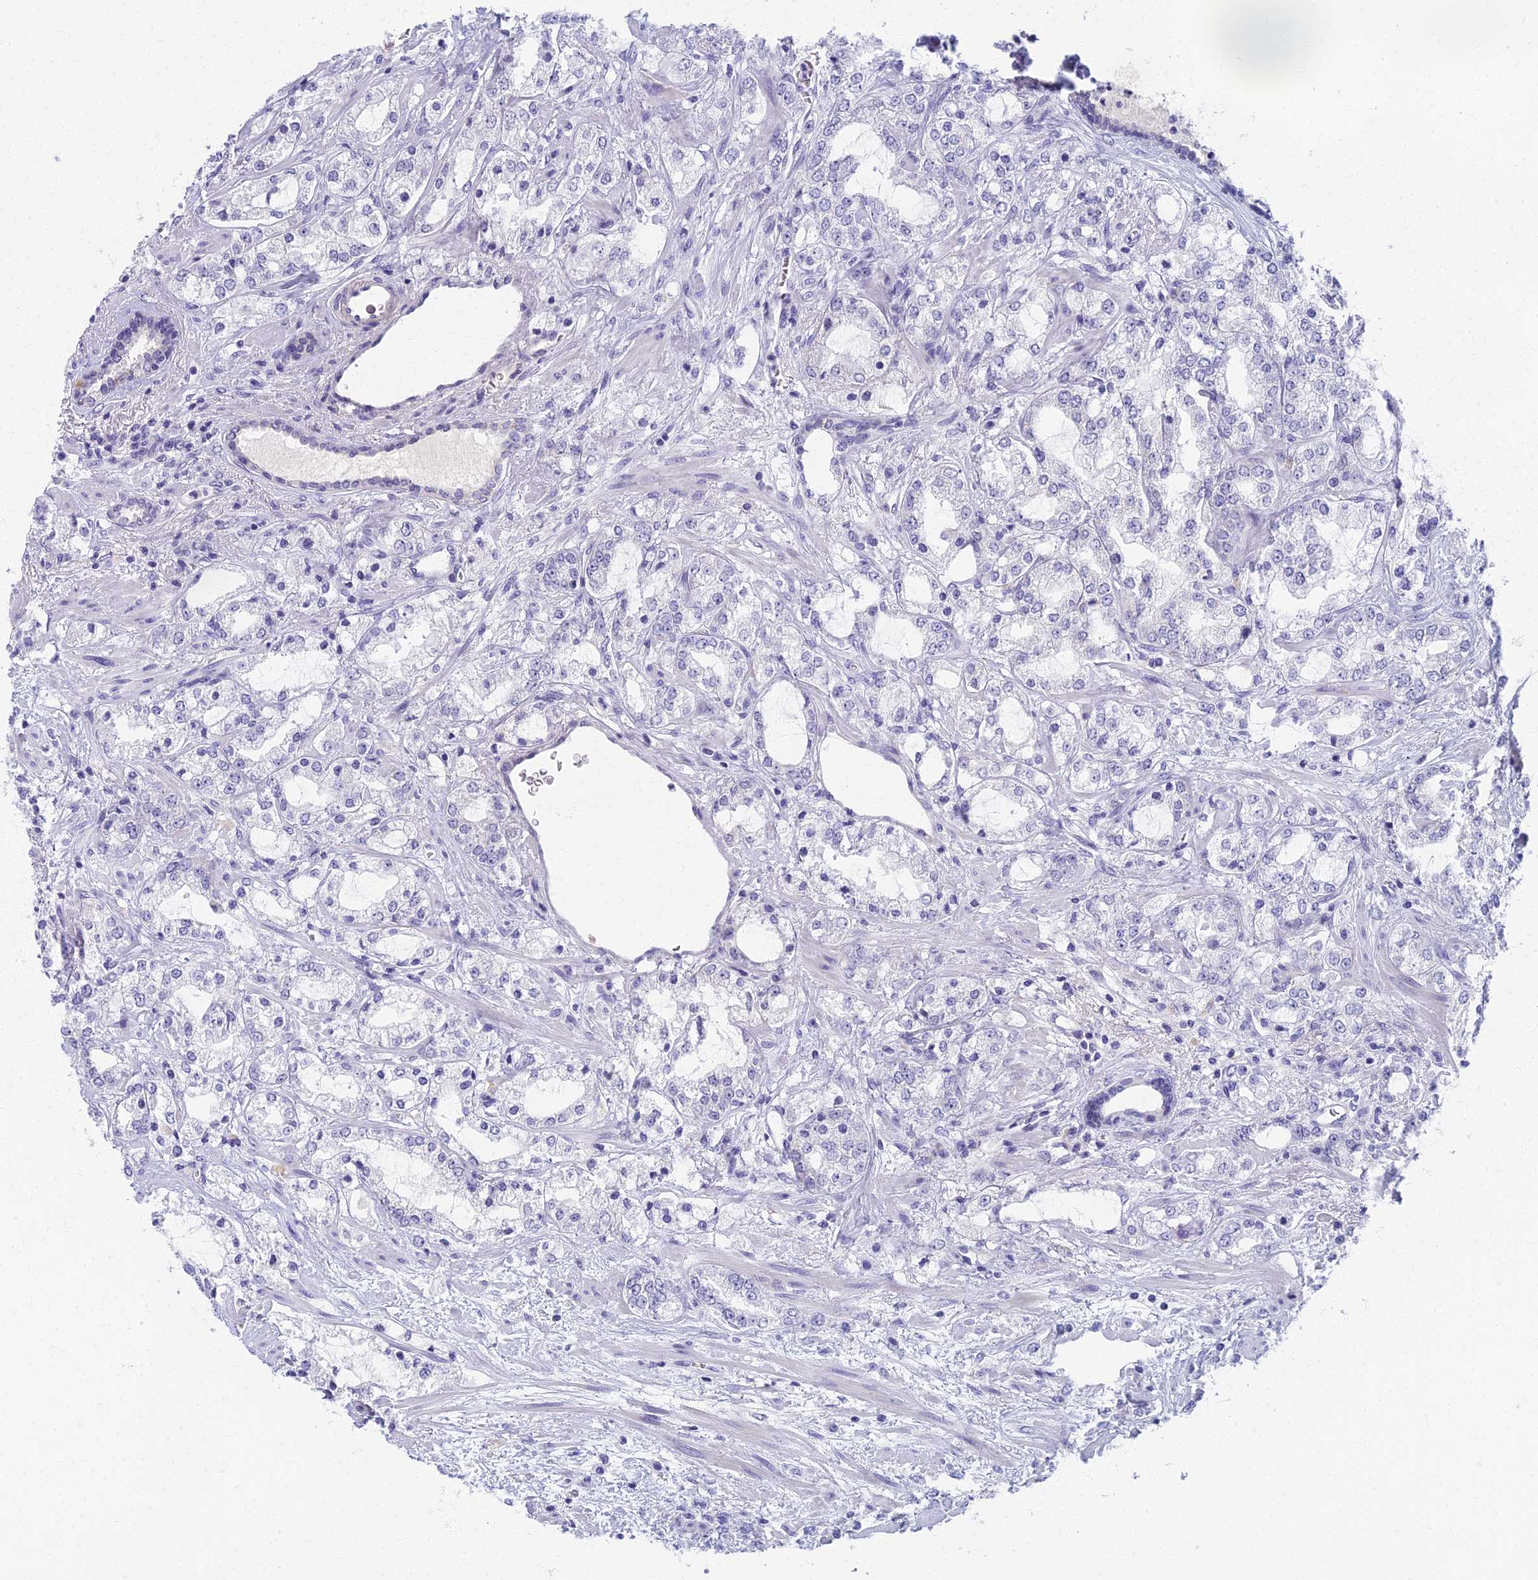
{"staining": {"intensity": "negative", "quantity": "none", "location": "none"}, "tissue": "prostate cancer", "cell_type": "Tumor cells", "image_type": "cancer", "snomed": [{"axis": "morphology", "description": "Adenocarcinoma, High grade"}, {"axis": "topography", "description": "Prostate"}], "caption": "The immunohistochemistry micrograph has no significant positivity in tumor cells of prostate cancer tissue. (DAB IHC with hematoxylin counter stain).", "gene": "AP4E1", "patient": {"sex": "male", "age": 64}}